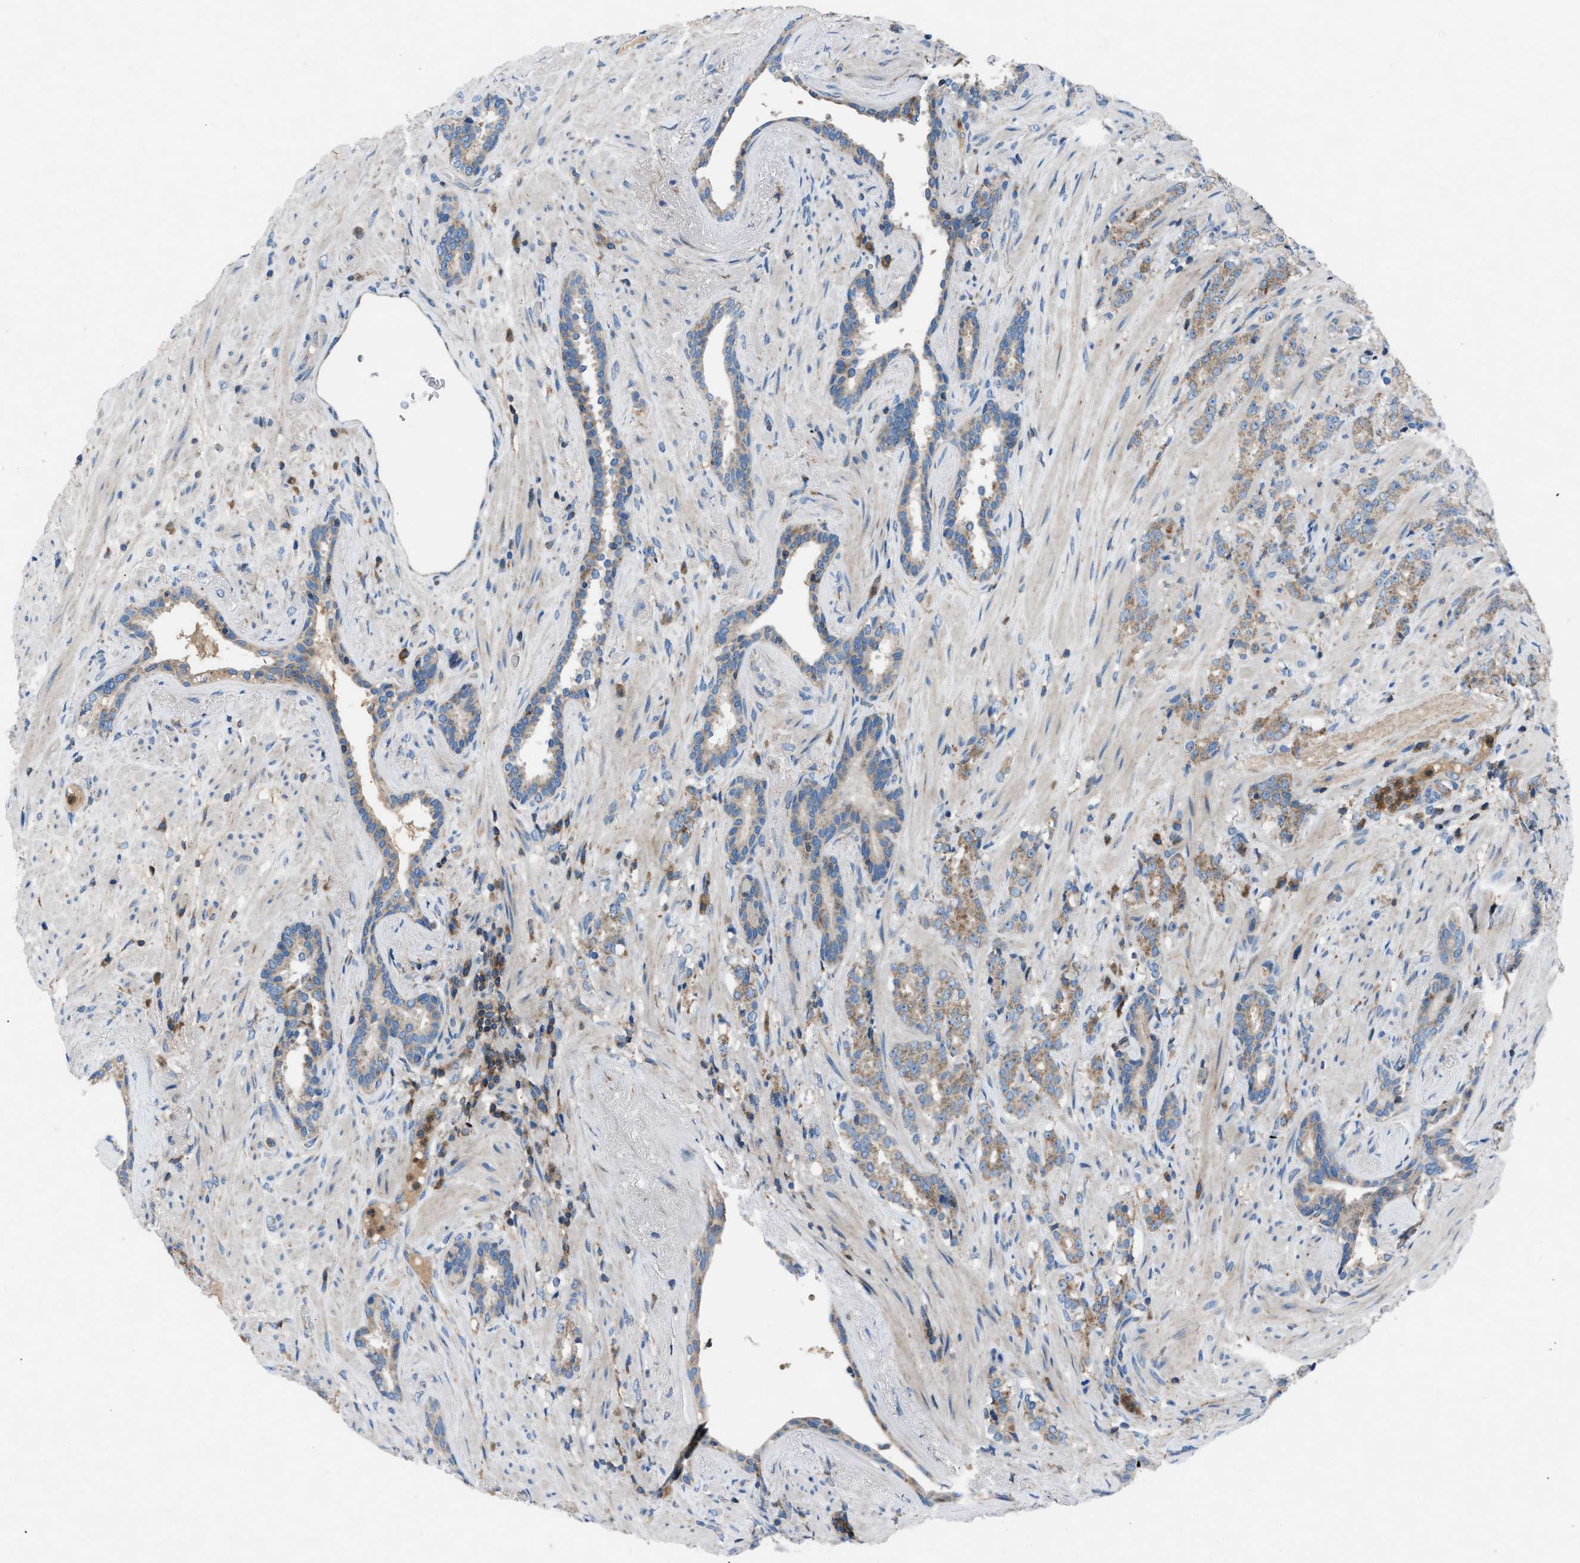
{"staining": {"intensity": "weak", "quantity": ">75%", "location": "cytoplasmic/membranous"}, "tissue": "prostate cancer", "cell_type": "Tumor cells", "image_type": "cancer", "snomed": [{"axis": "morphology", "description": "Adenocarcinoma, High grade"}, {"axis": "topography", "description": "Prostate"}], "caption": "IHC photomicrograph of neoplastic tissue: prostate cancer stained using immunohistochemistry (IHC) exhibits low levels of weak protein expression localized specifically in the cytoplasmic/membranous of tumor cells, appearing as a cytoplasmic/membranous brown color.", "gene": "GRK6", "patient": {"sex": "male", "age": 71}}